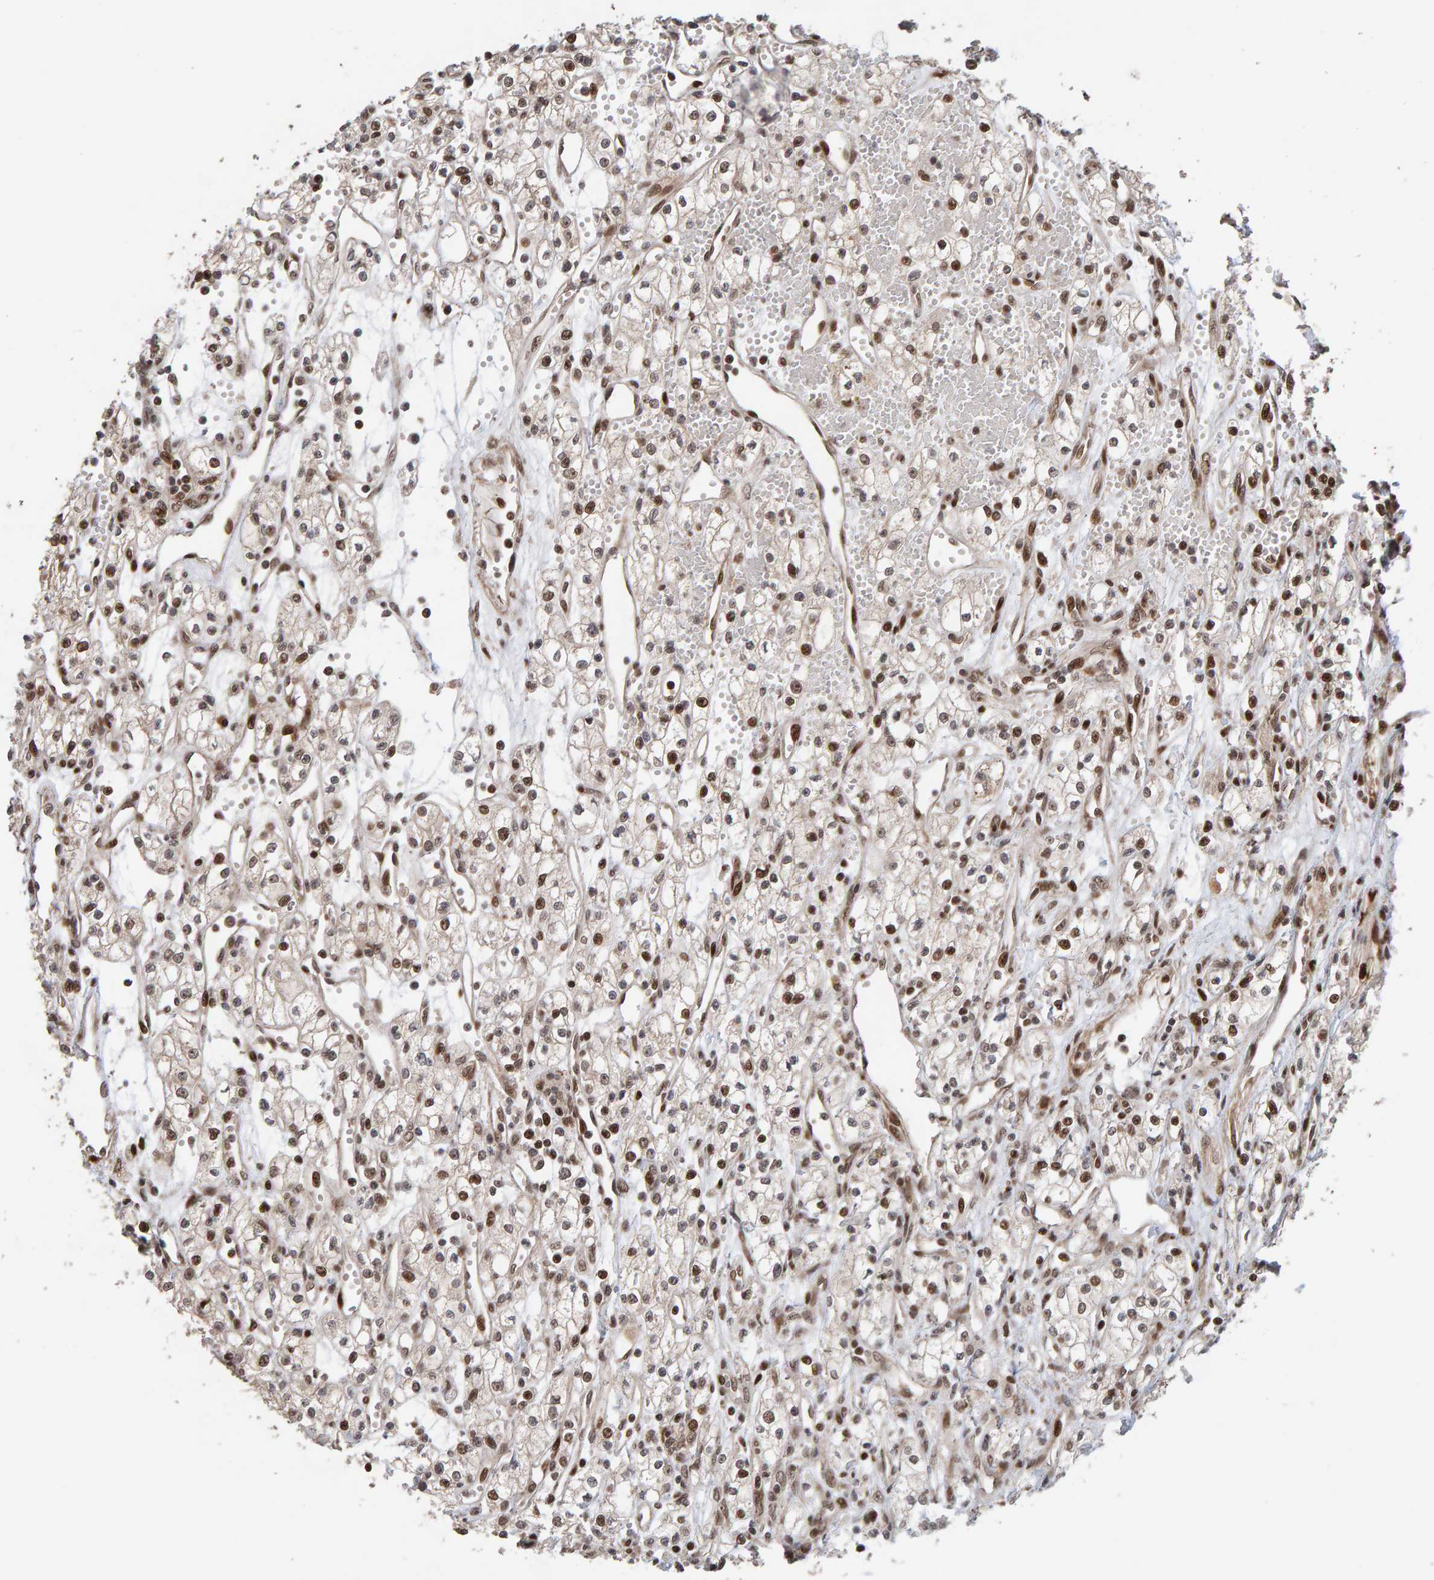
{"staining": {"intensity": "moderate", "quantity": ">75%", "location": "nuclear"}, "tissue": "renal cancer", "cell_type": "Tumor cells", "image_type": "cancer", "snomed": [{"axis": "morphology", "description": "Adenocarcinoma, NOS"}, {"axis": "topography", "description": "Kidney"}], "caption": "Moderate nuclear positivity is present in about >75% of tumor cells in renal cancer (adenocarcinoma).", "gene": "CHD4", "patient": {"sex": "male", "age": 59}}